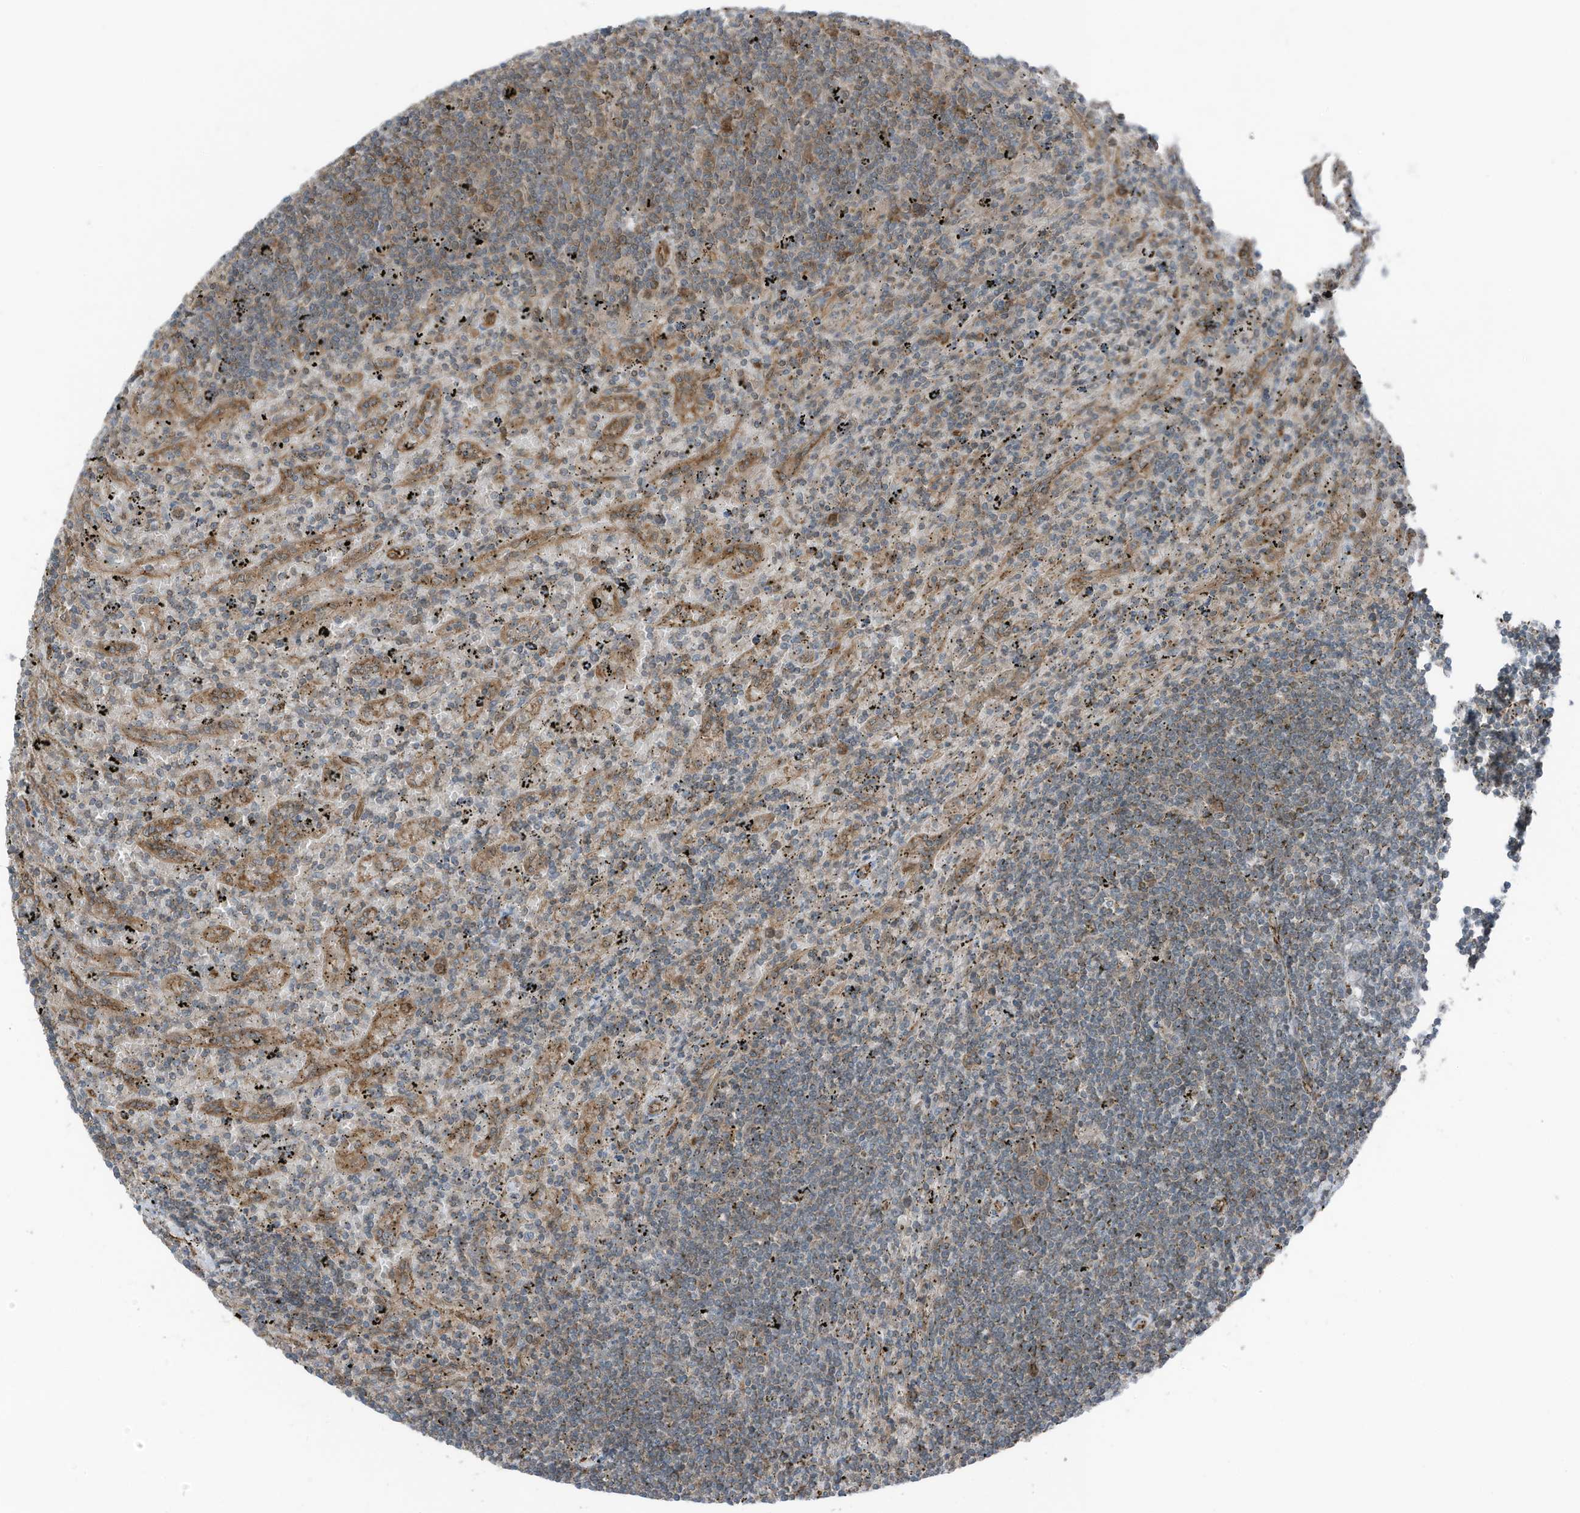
{"staining": {"intensity": "moderate", "quantity": "<25%", "location": "cytoplasmic/membranous"}, "tissue": "lymphoma", "cell_type": "Tumor cells", "image_type": "cancer", "snomed": [{"axis": "morphology", "description": "Malignant lymphoma, non-Hodgkin's type, Low grade"}, {"axis": "topography", "description": "Spleen"}], "caption": "This micrograph shows immunohistochemistry staining of lymphoma, with low moderate cytoplasmic/membranous positivity in about <25% of tumor cells.", "gene": "TXNDC9", "patient": {"sex": "male", "age": 76}}